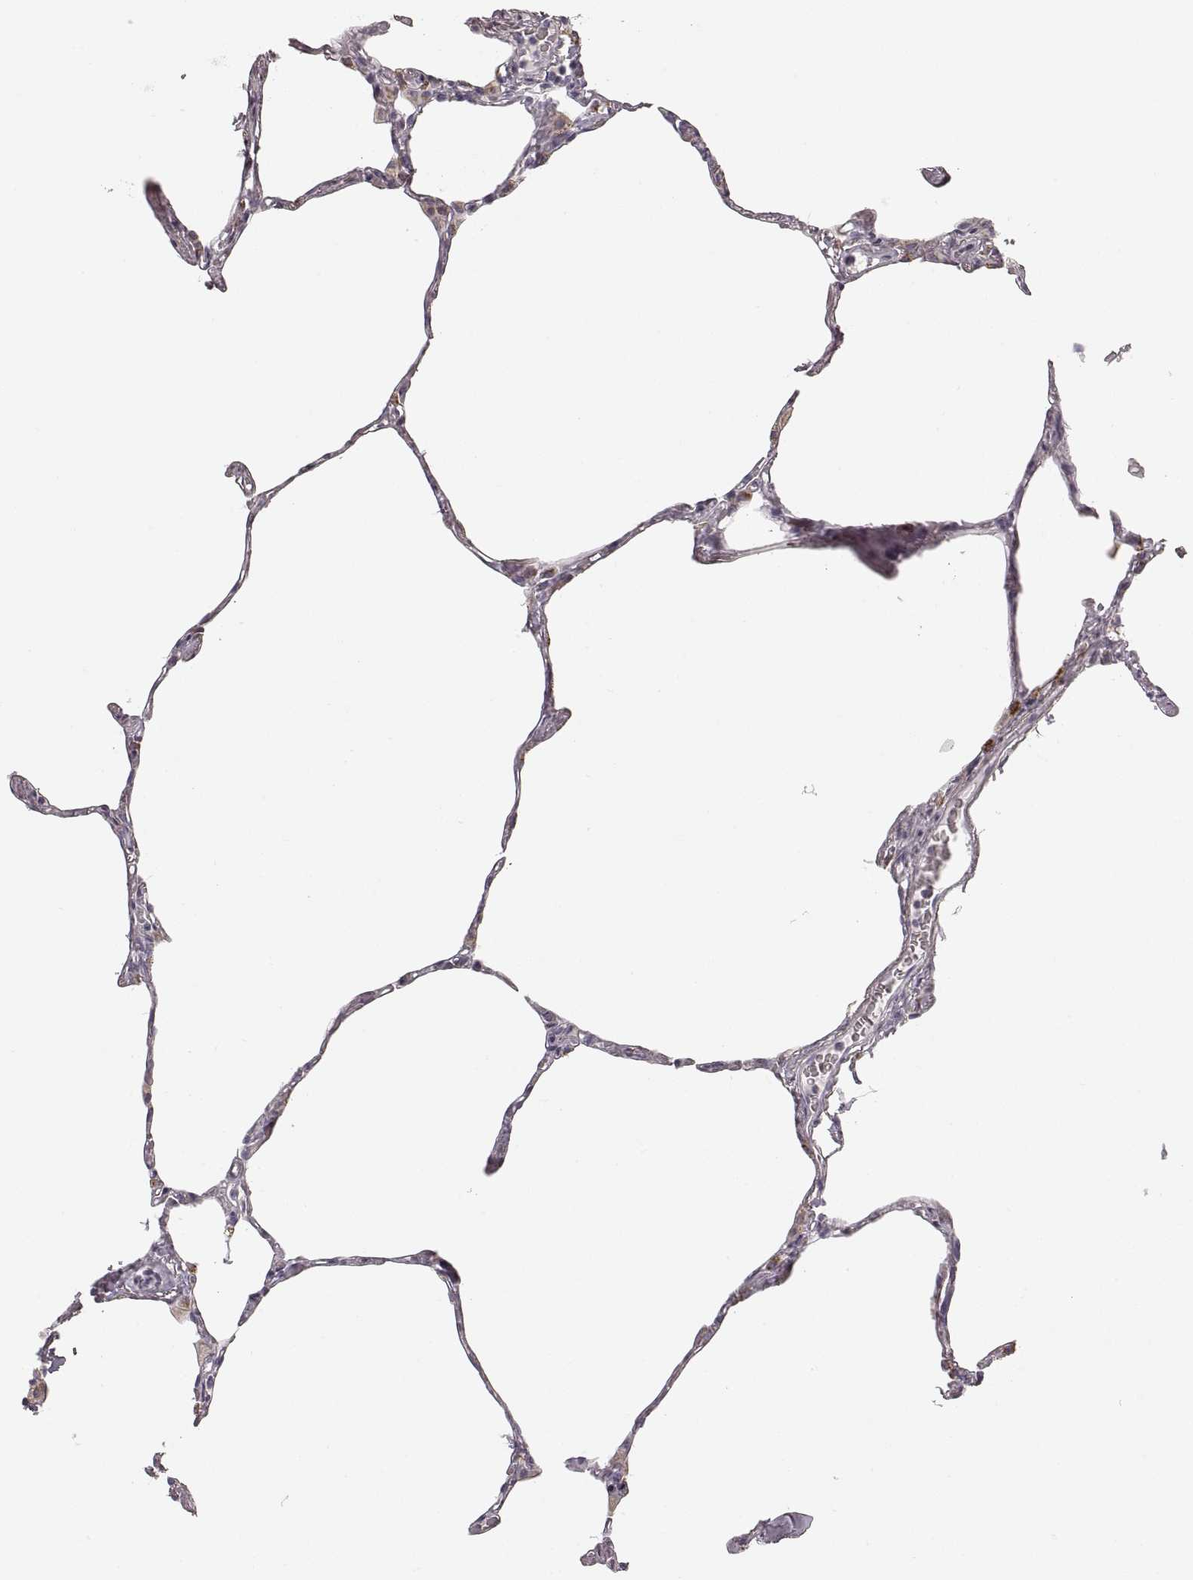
{"staining": {"intensity": "negative", "quantity": "none", "location": "none"}, "tissue": "lung", "cell_type": "Alveolar cells", "image_type": "normal", "snomed": [{"axis": "morphology", "description": "Normal tissue, NOS"}, {"axis": "topography", "description": "Lung"}], "caption": "This is an IHC photomicrograph of benign lung. There is no expression in alveolar cells.", "gene": "RDH13", "patient": {"sex": "male", "age": 65}}